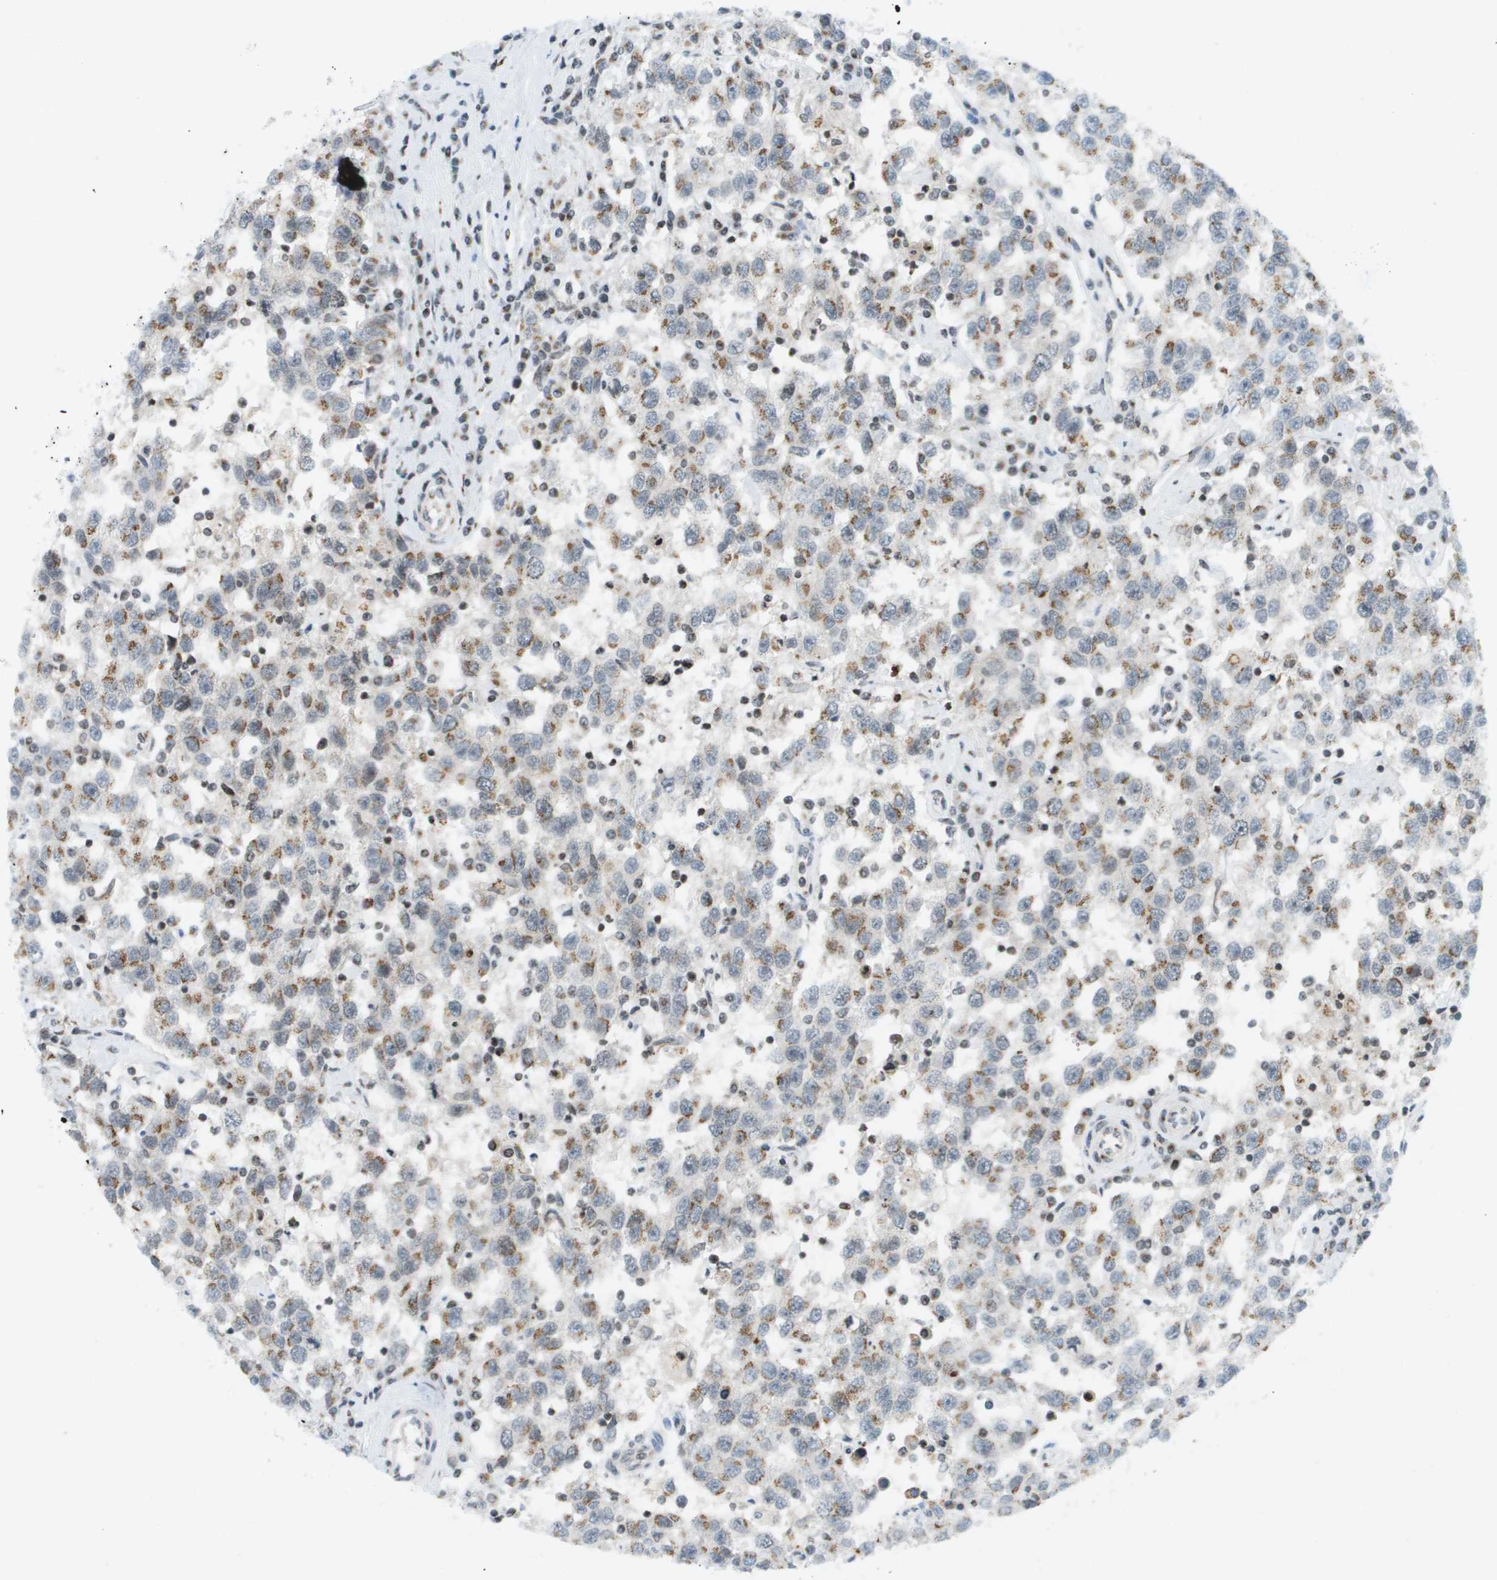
{"staining": {"intensity": "moderate", "quantity": "25%-75%", "location": "cytoplasmic/membranous"}, "tissue": "testis cancer", "cell_type": "Tumor cells", "image_type": "cancer", "snomed": [{"axis": "morphology", "description": "Seminoma, NOS"}, {"axis": "topography", "description": "Testis"}], "caption": "Human testis cancer (seminoma) stained for a protein (brown) displays moderate cytoplasmic/membranous positive expression in about 25%-75% of tumor cells.", "gene": "EVC", "patient": {"sex": "male", "age": 41}}